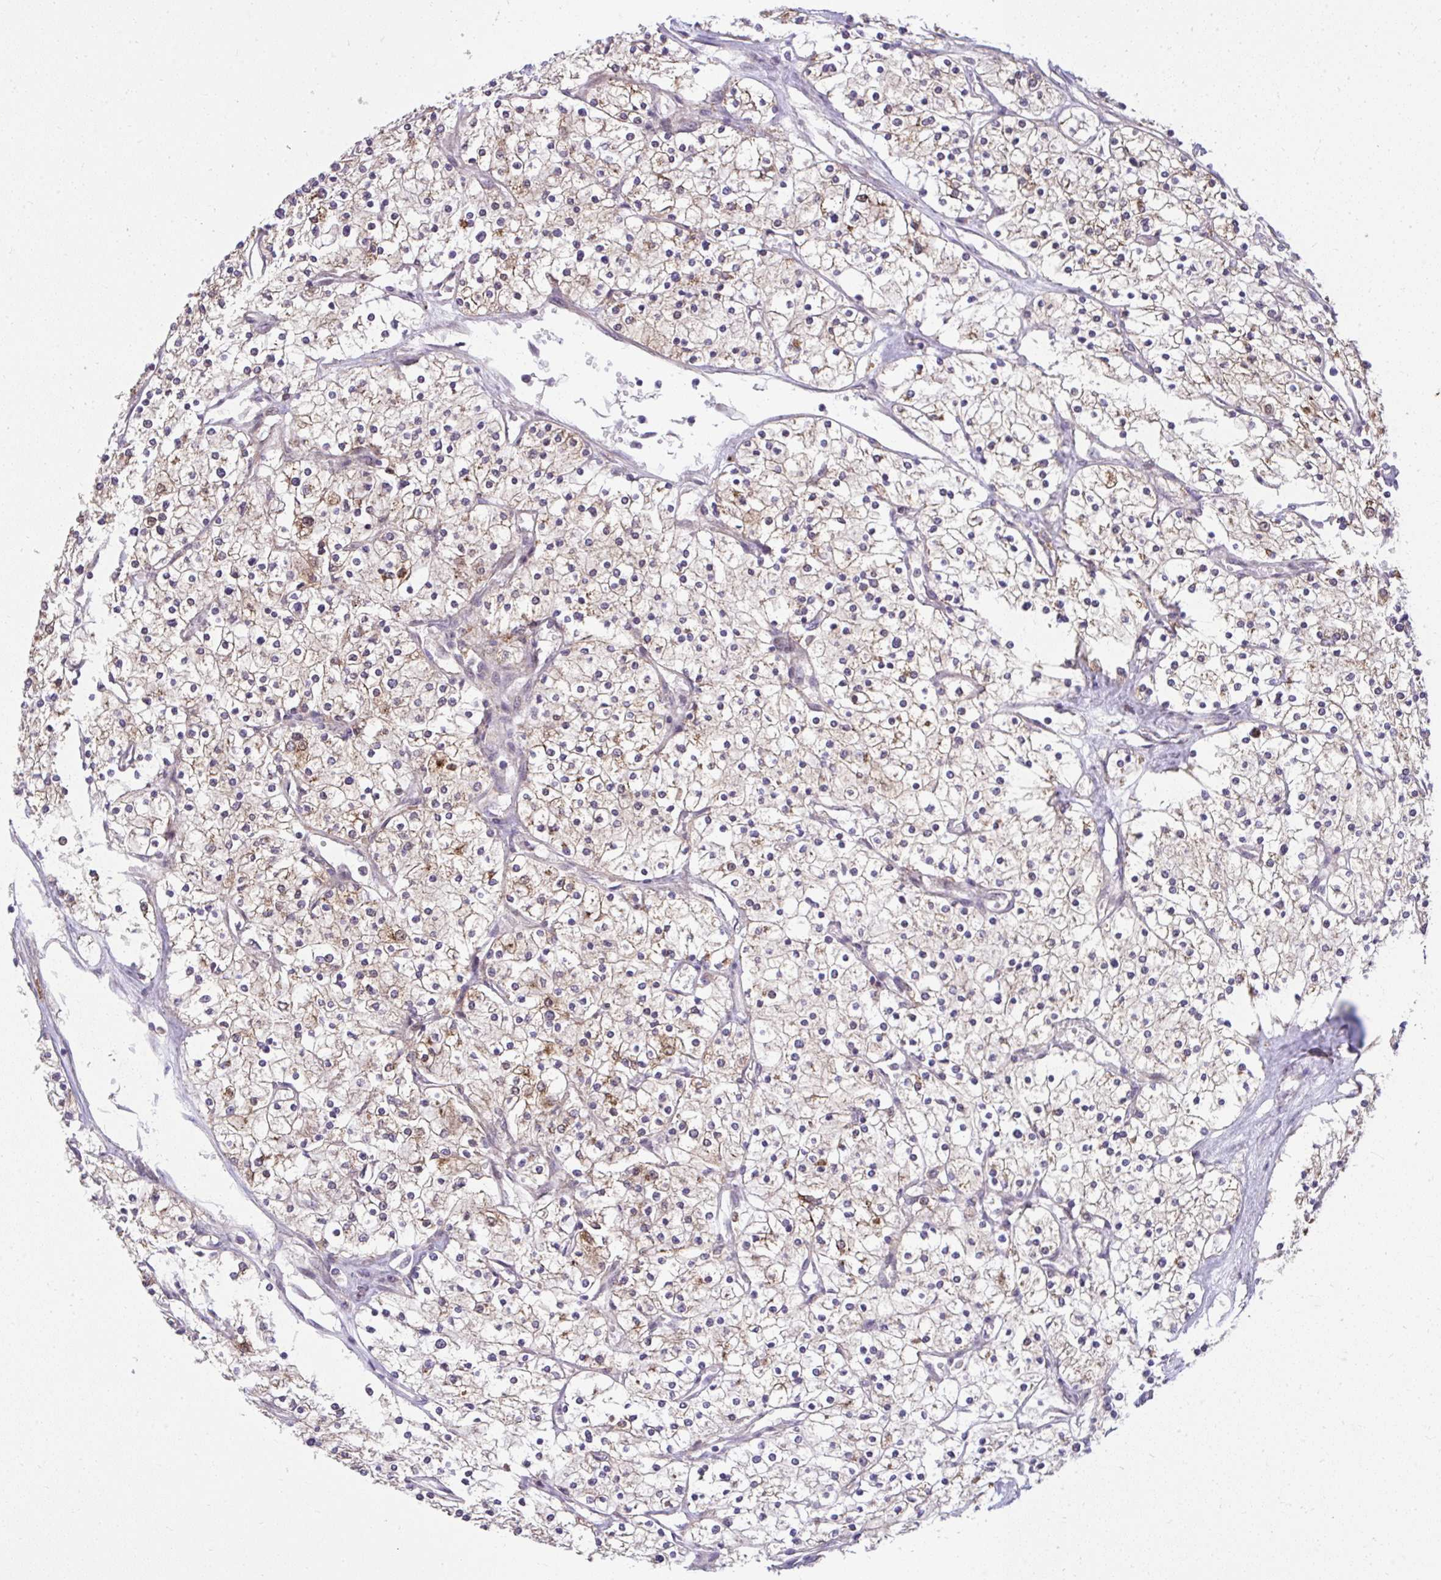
{"staining": {"intensity": "weak", "quantity": "25%-75%", "location": "cytoplasmic/membranous"}, "tissue": "renal cancer", "cell_type": "Tumor cells", "image_type": "cancer", "snomed": [{"axis": "morphology", "description": "Adenocarcinoma, NOS"}, {"axis": "topography", "description": "Kidney"}], "caption": "A photomicrograph of renal cancer (adenocarcinoma) stained for a protein reveals weak cytoplasmic/membranous brown staining in tumor cells.", "gene": "RDH14", "patient": {"sex": "male", "age": 80}}